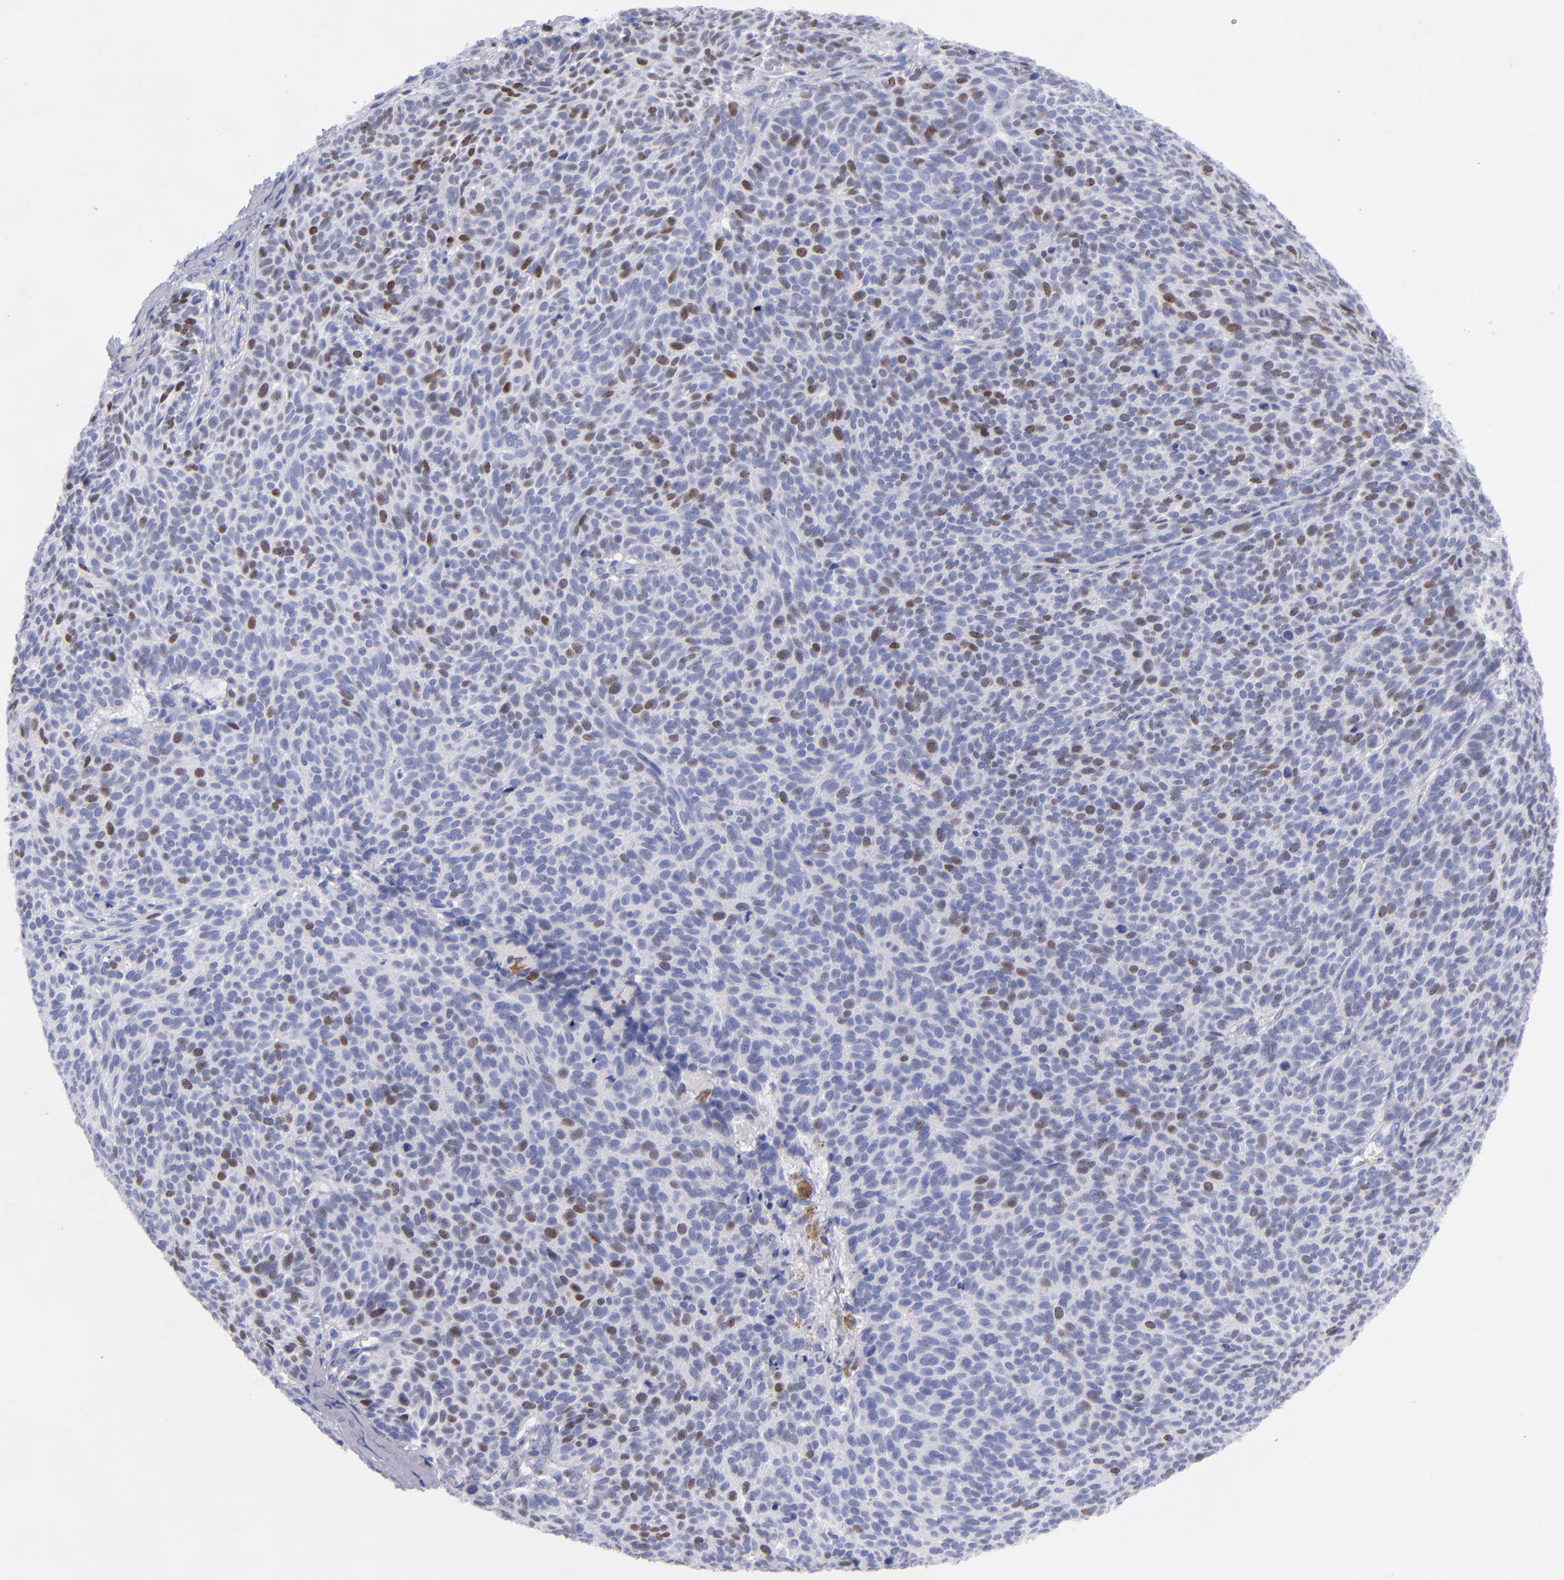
{"staining": {"intensity": "strong", "quantity": "<25%", "location": "nuclear"}, "tissue": "skin cancer", "cell_type": "Tumor cells", "image_type": "cancer", "snomed": [{"axis": "morphology", "description": "Basal cell carcinoma"}, {"axis": "topography", "description": "Skin"}], "caption": "Brown immunohistochemical staining in skin cancer demonstrates strong nuclear positivity in about <25% of tumor cells.", "gene": "MCM7", "patient": {"sex": "male", "age": 63}}